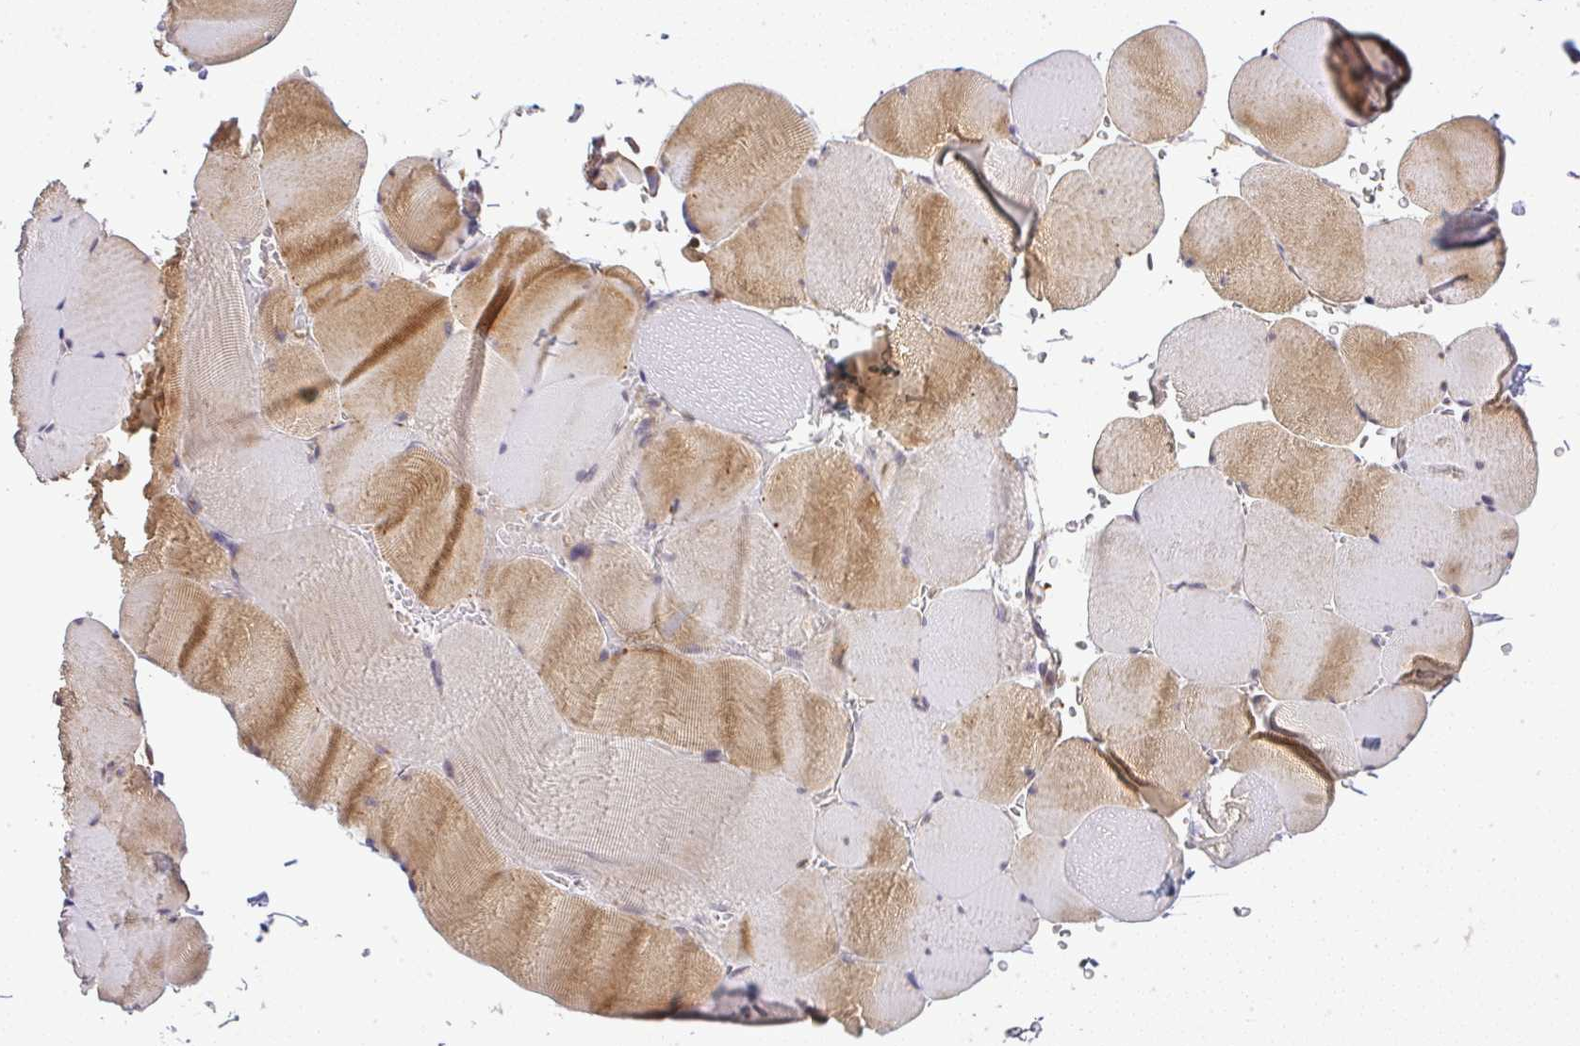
{"staining": {"intensity": "moderate", "quantity": "25%-75%", "location": "cytoplasmic/membranous"}, "tissue": "skeletal muscle", "cell_type": "Myocytes", "image_type": "normal", "snomed": [{"axis": "morphology", "description": "Normal tissue, NOS"}, {"axis": "topography", "description": "Skeletal muscle"}, {"axis": "topography", "description": "Head-Neck"}], "caption": "Protein analysis of normal skeletal muscle displays moderate cytoplasmic/membranous staining in approximately 25%-75% of myocytes.", "gene": "FAM153A", "patient": {"sex": "male", "age": 66}}